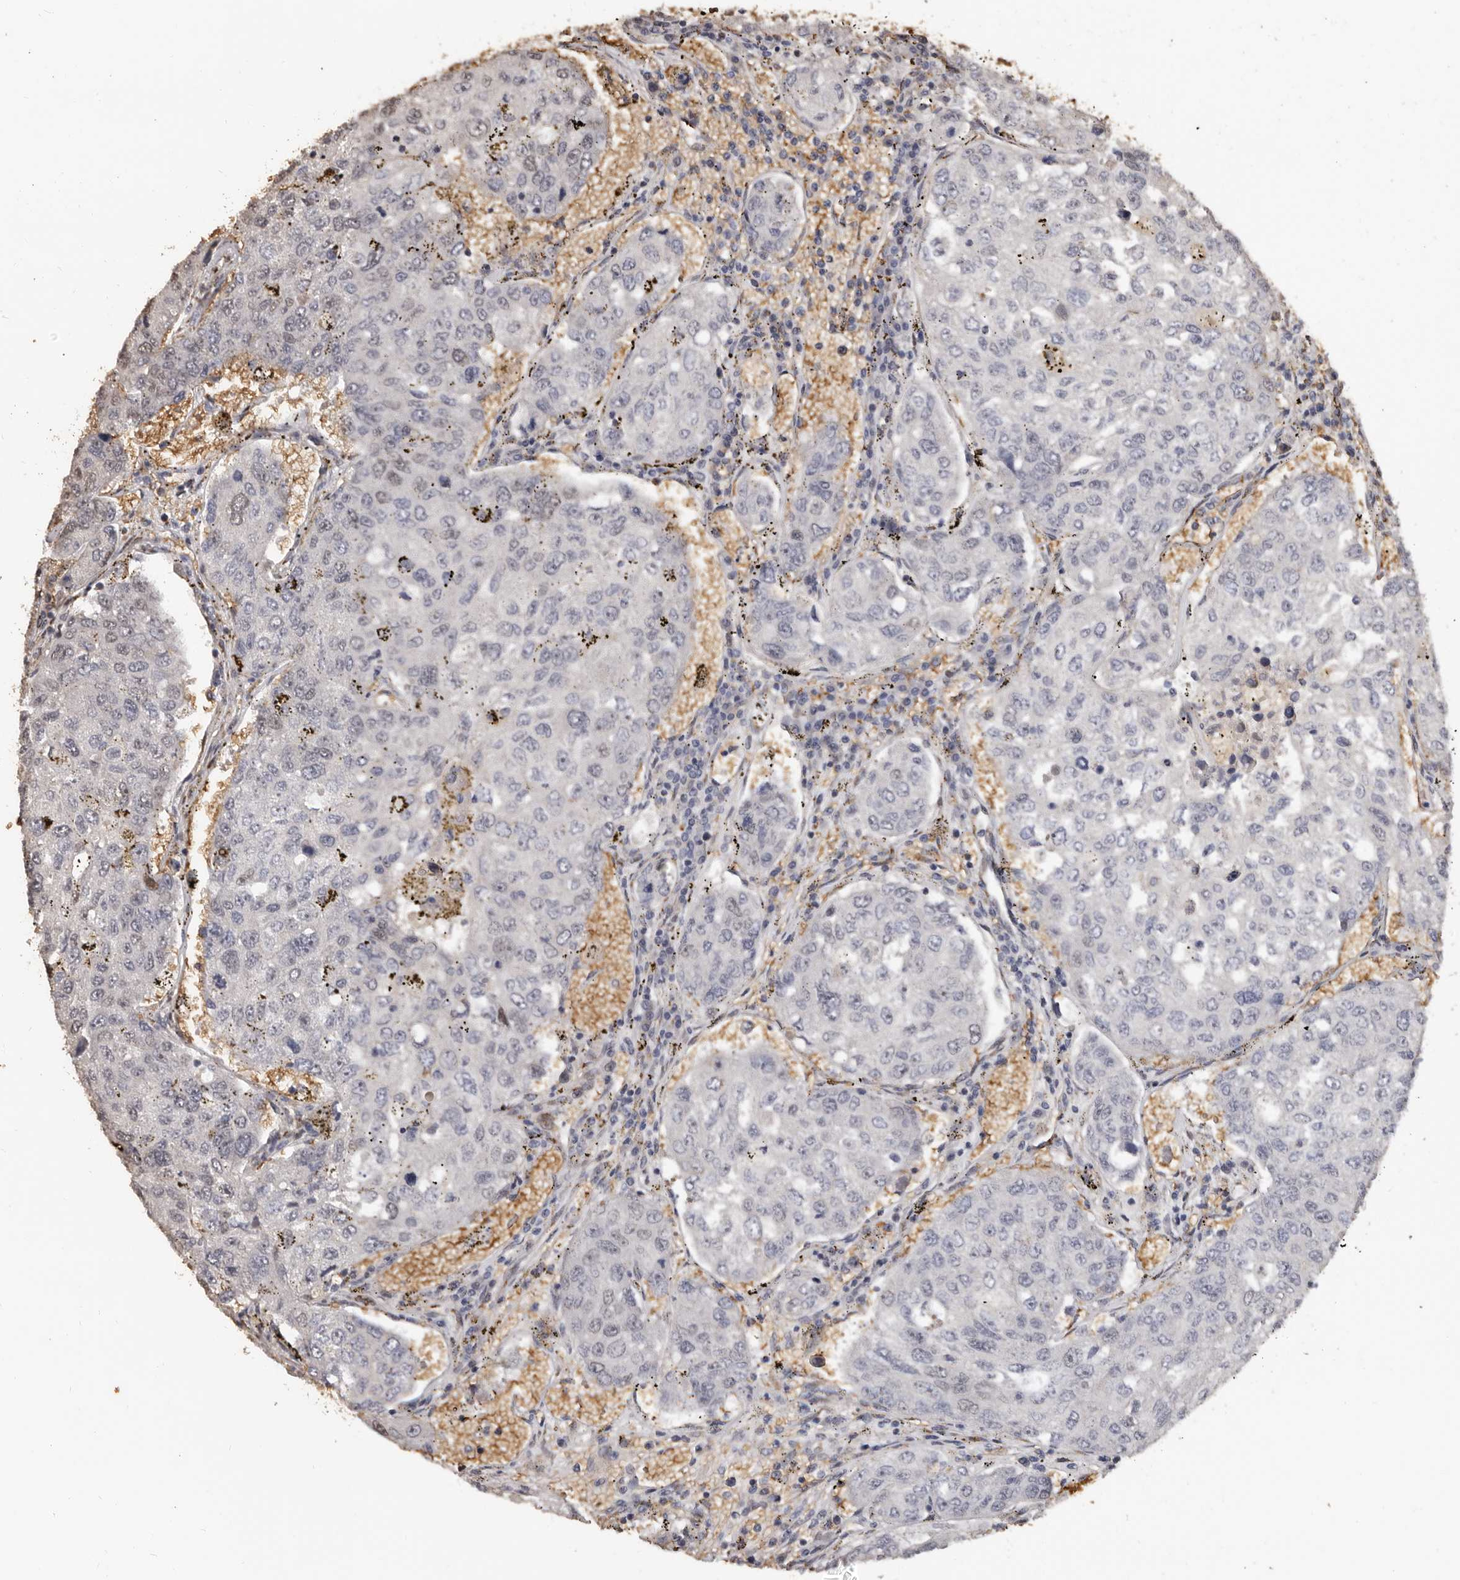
{"staining": {"intensity": "negative", "quantity": "none", "location": "none"}, "tissue": "urothelial cancer", "cell_type": "Tumor cells", "image_type": "cancer", "snomed": [{"axis": "morphology", "description": "Urothelial carcinoma, High grade"}, {"axis": "topography", "description": "Lymph node"}, {"axis": "topography", "description": "Urinary bladder"}], "caption": "DAB (3,3'-diaminobenzidine) immunohistochemical staining of urothelial cancer shows no significant staining in tumor cells.", "gene": "ENTREP1", "patient": {"sex": "male", "age": 51}}